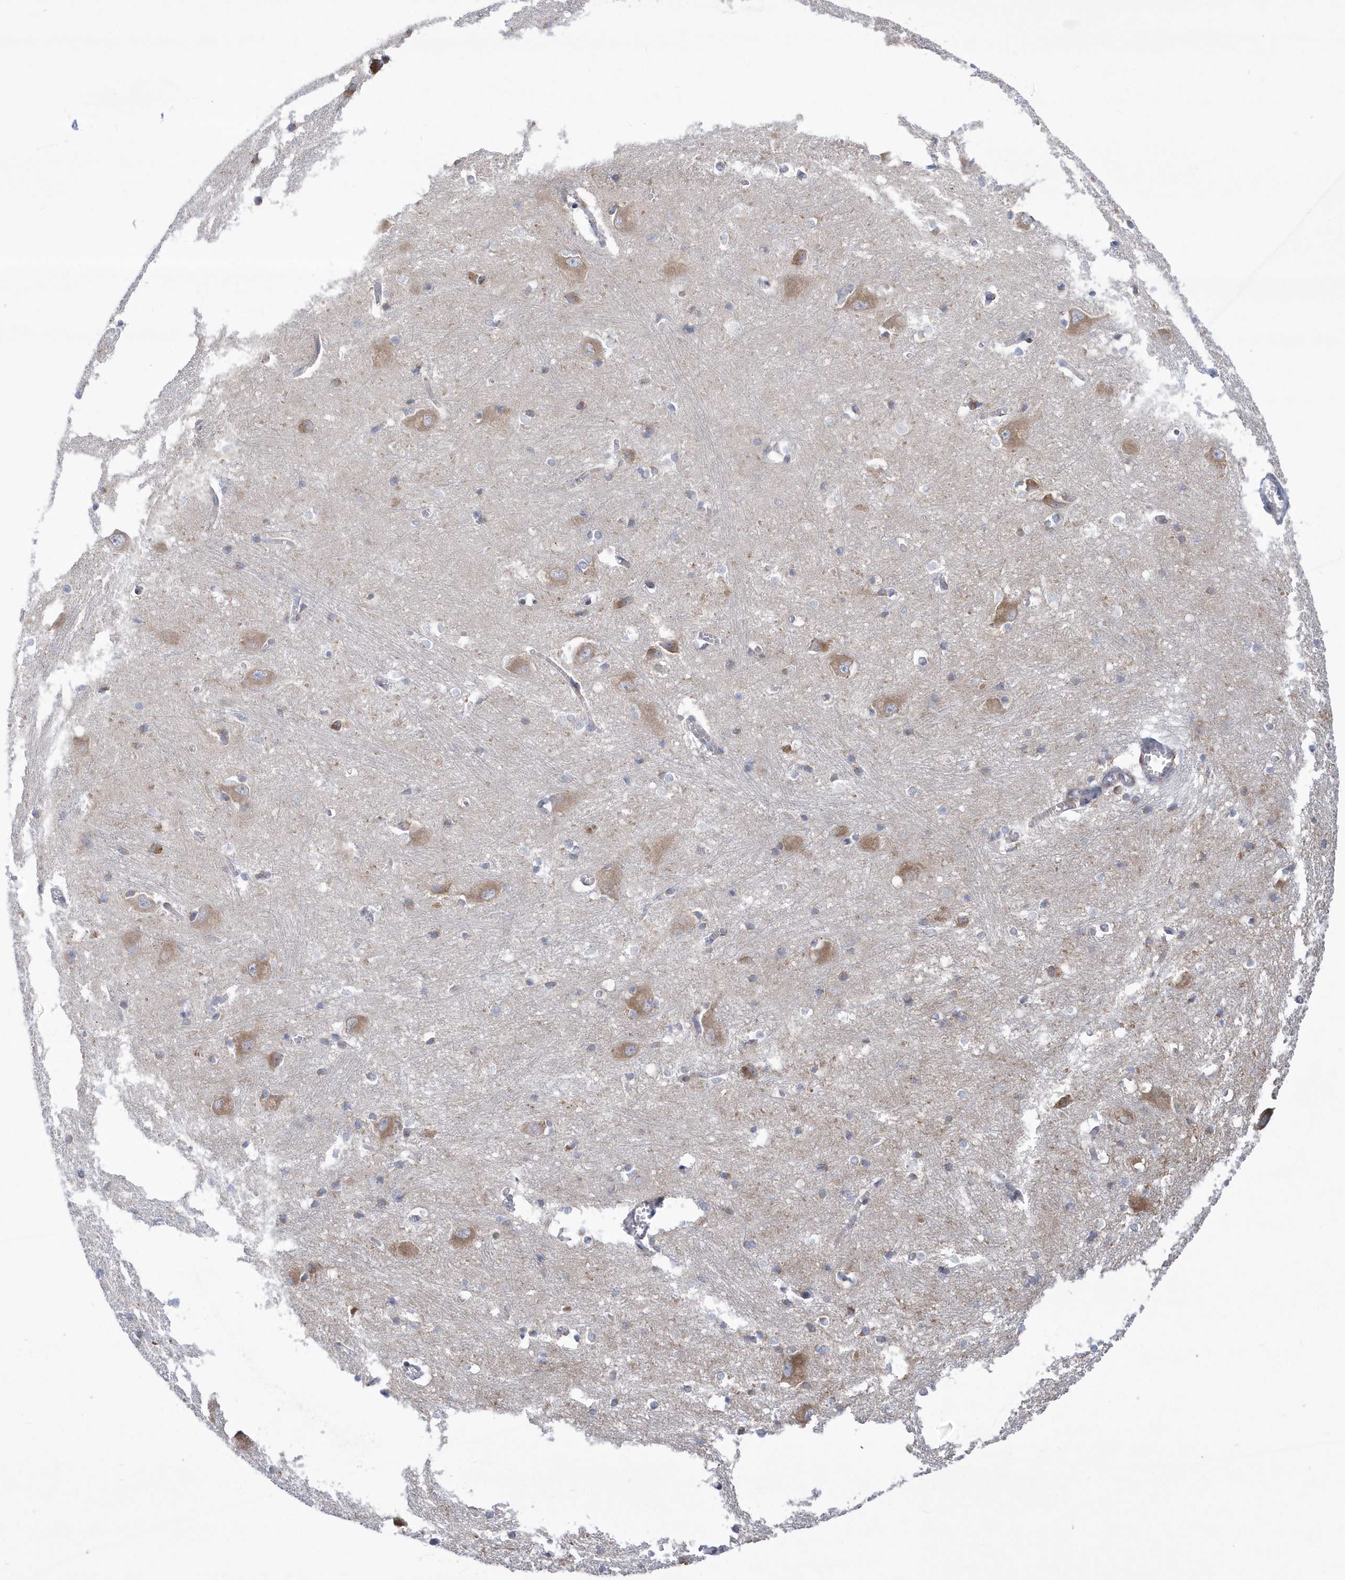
{"staining": {"intensity": "negative", "quantity": "none", "location": "none"}, "tissue": "caudate", "cell_type": "Glial cells", "image_type": "normal", "snomed": [{"axis": "morphology", "description": "Normal tissue, NOS"}, {"axis": "topography", "description": "Lateral ventricle wall"}], "caption": "Immunohistochemical staining of normal human caudate exhibits no significant expression in glial cells.", "gene": "MED31", "patient": {"sex": "male", "age": 37}}